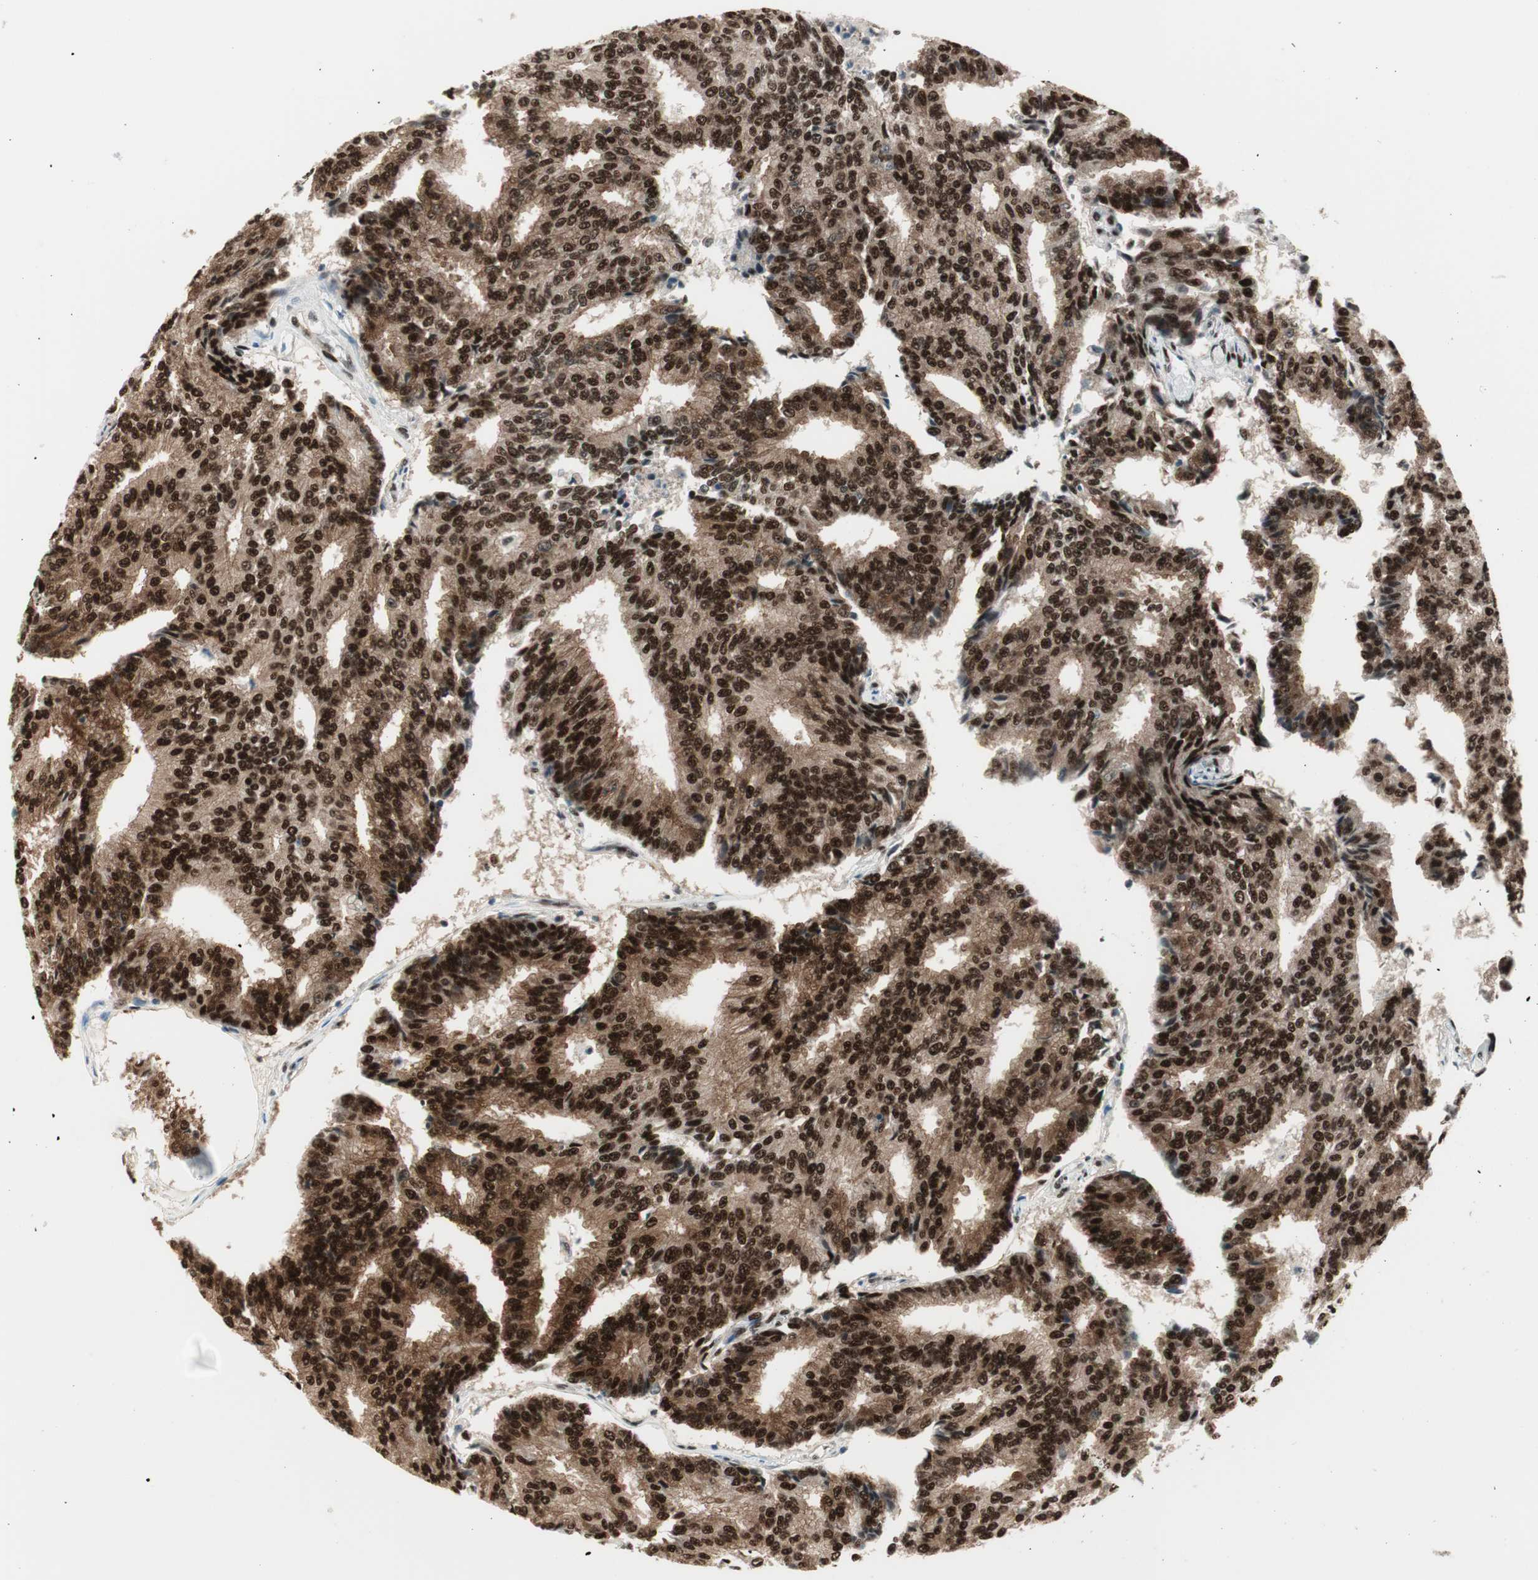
{"staining": {"intensity": "strong", "quantity": ">75%", "location": "cytoplasmic/membranous,nuclear"}, "tissue": "prostate cancer", "cell_type": "Tumor cells", "image_type": "cancer", "snomed": [{"axis": "morphology", "description": "Adenocarcinoma, High grade"}, {"axis": "topography", "description": "Prostate"}], "caption": "DAB immunohistochemical staining of prostate high-grade adenocarcinoma shows strong cytoplasmic/membranous and nuclear protein expression in approximately >75% of tumor cells.", "gene": "HEXIM1", "patient": {"sex": "male", "age": 55}}